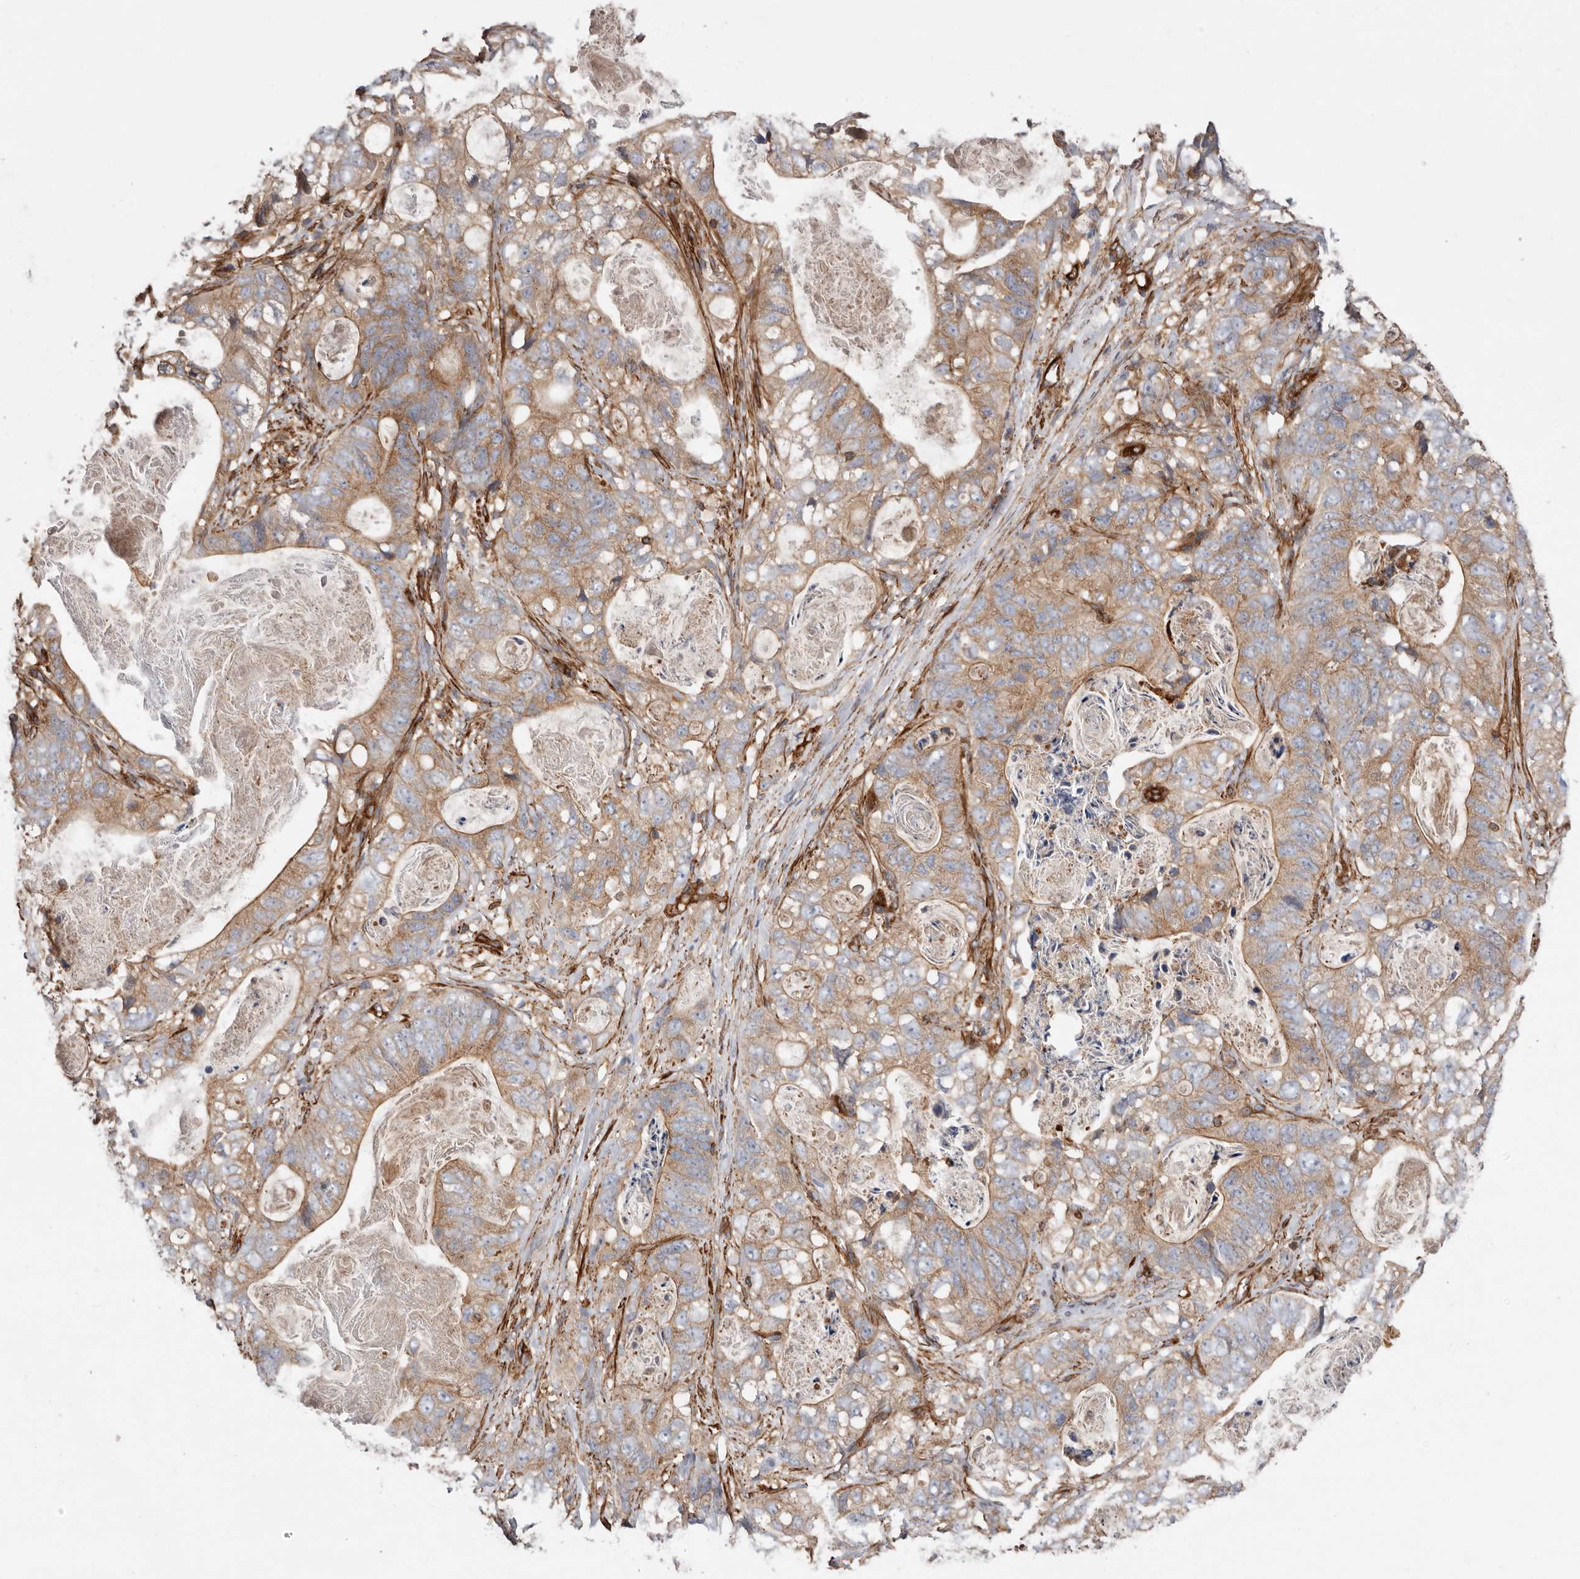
{"staining": {"intensity": "moderate", "quantity": ">75%", "location": "cytoplasmic/membranous"}, "tissue": "stomach cancer", "cell_type": "Tumor cells", "image_type": "cancer", "snomed": [{"axis": "morphology", "description": "Normal tissue, NOS"}, {"axis": "morphology", "description": "Adenocarcinoma, NOS"}, {"axis": "topography", "description": "Stomach"}], "caption": "Brown immunohistochemical staining in human adenocarcinoma (stomach) shows moderate cytoplasmic/membranous staining in about >75% of tumor cells.", "gene": "TMC7", "patient": {"sex": "female", "age": 89}}